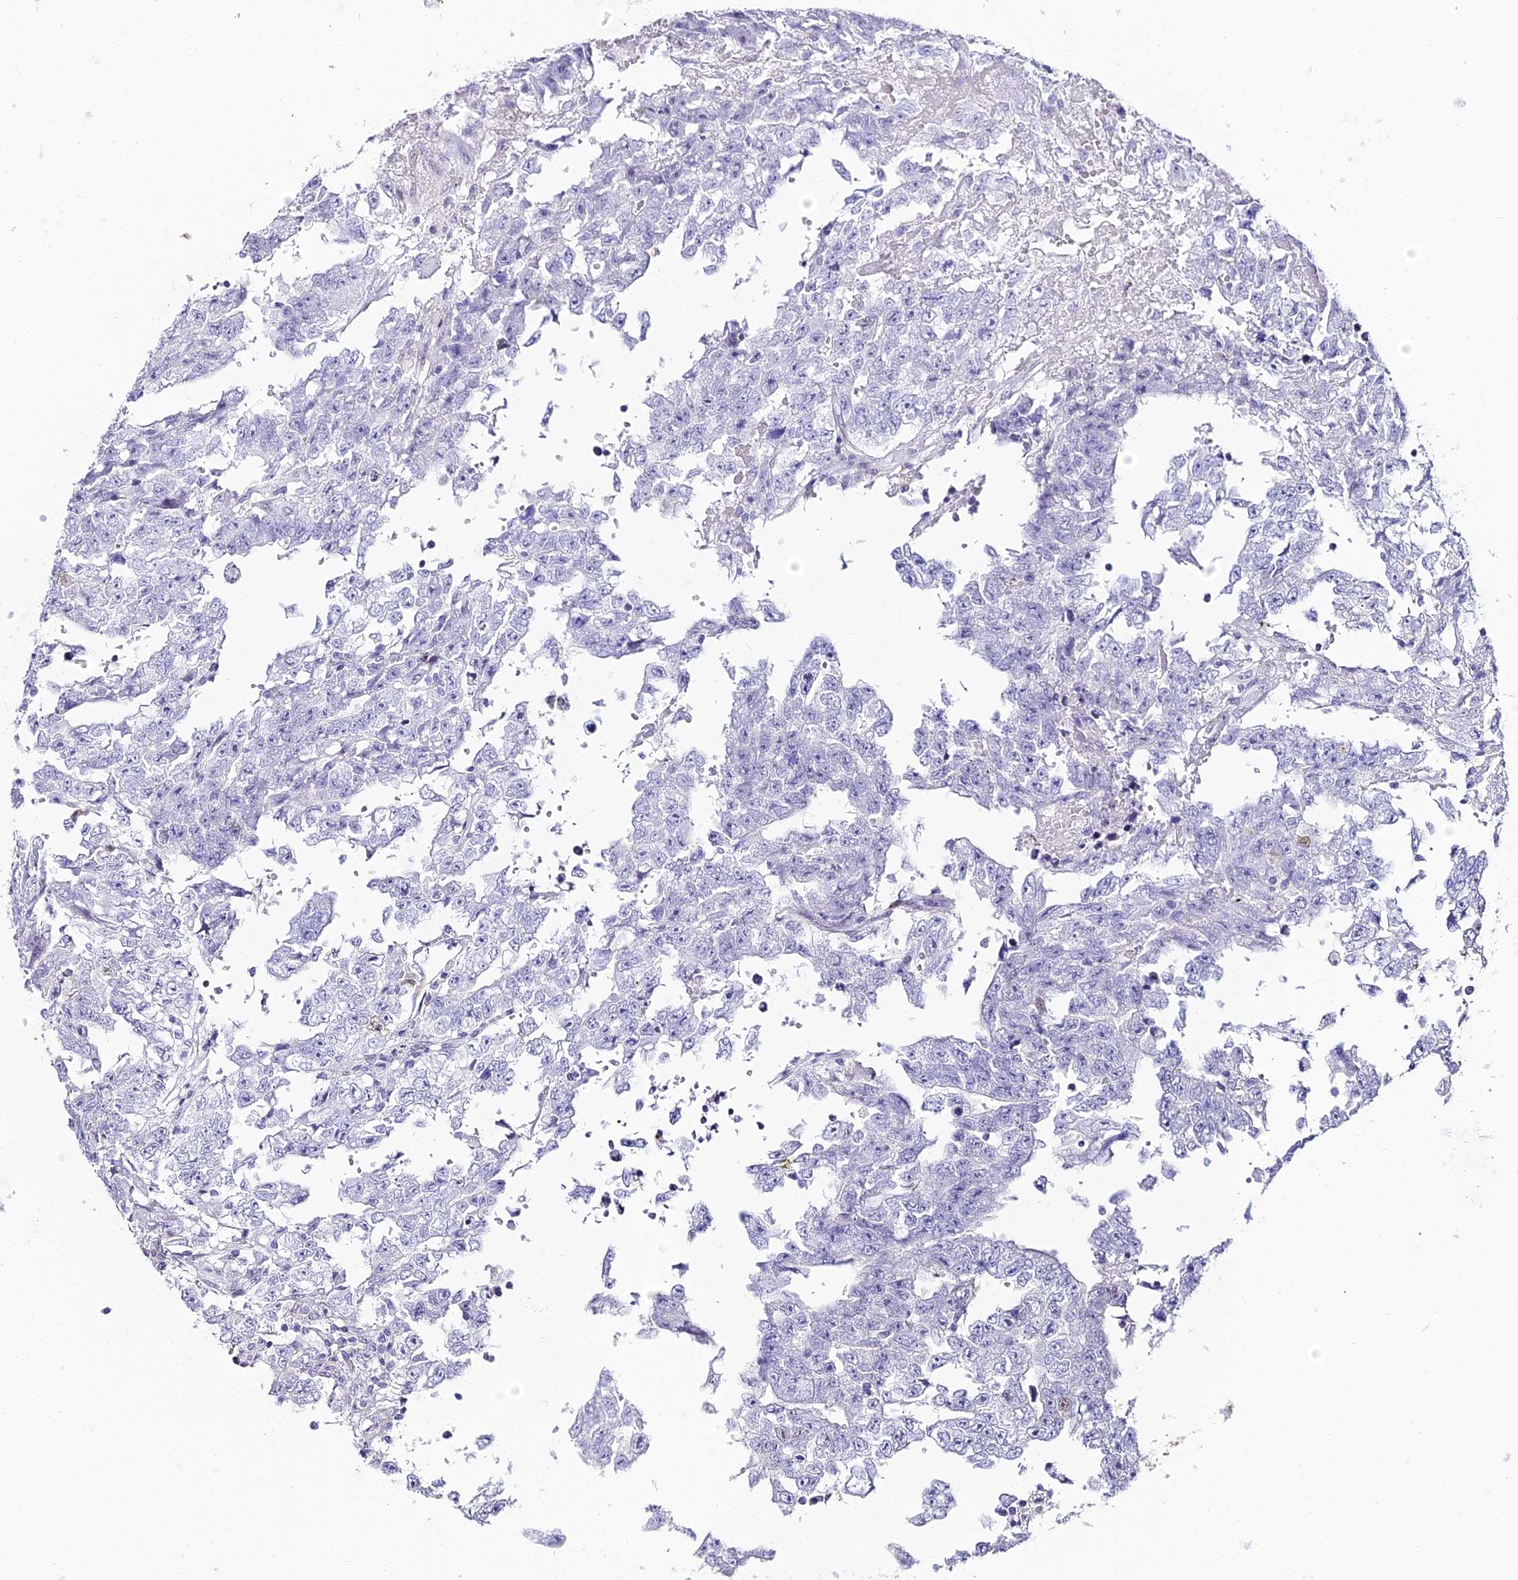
{"staining": {"intensity": "negative", "quantity": "none", "location": "none"}, "tissue": "testis cancer", "cell_type": "Tumor cells", "image_type": "cancer", "snomed": [{"axis": "morphology", "description": "Carcinoma, Embryonal, NOS"}, {"axis": "topography", "description": "Testis"}], "caption": "Immunohistochemical staining of testis embryonal carcinoma shows no significant positivity in tumor cells.", "gene": "ABHD14A-ACY1", "patient": {"sex": "male", "age": 25}}